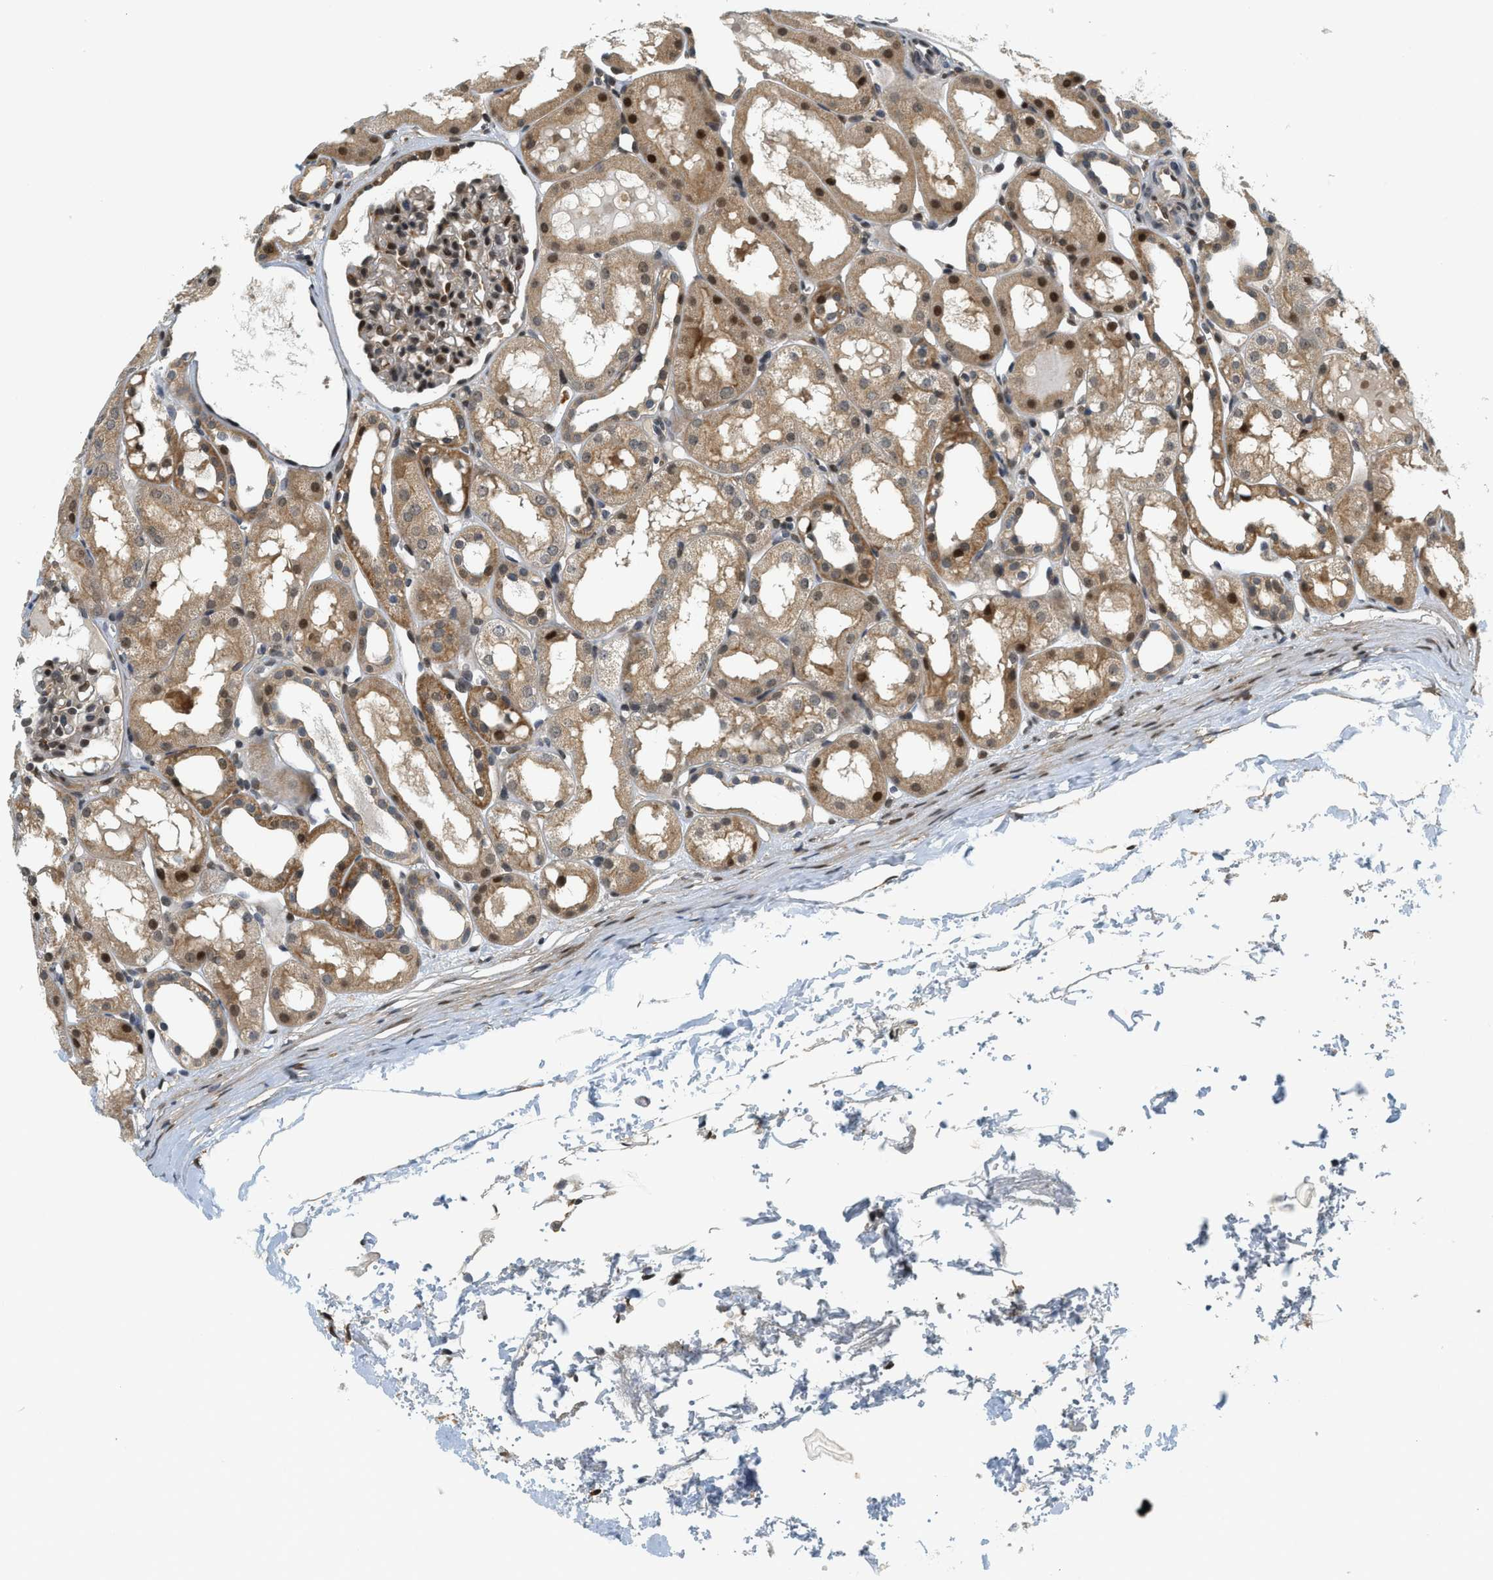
{"staining": {"intensity": "moderate", "quantity": "25%-75%", "location": "nuclear"}, "tissue": "kidney", "cell_type": "Cells in glomeruli", "image_type": "normal", "snomed": [{"axis": "morphology", "description": "Normal tissue, NOS"}, {"axis": "topography", "description": "Kidney"}, {"axis": "topography", "description": "Urinary bladder"}], "caption": "Kidney stained with DAB IHC reveals medium levels of moderate nuclear staining in approximately 25%-75% of cells in glomeruli.", "gene": "KMT2A", "patient": {"sex": "male", "age": 16}}